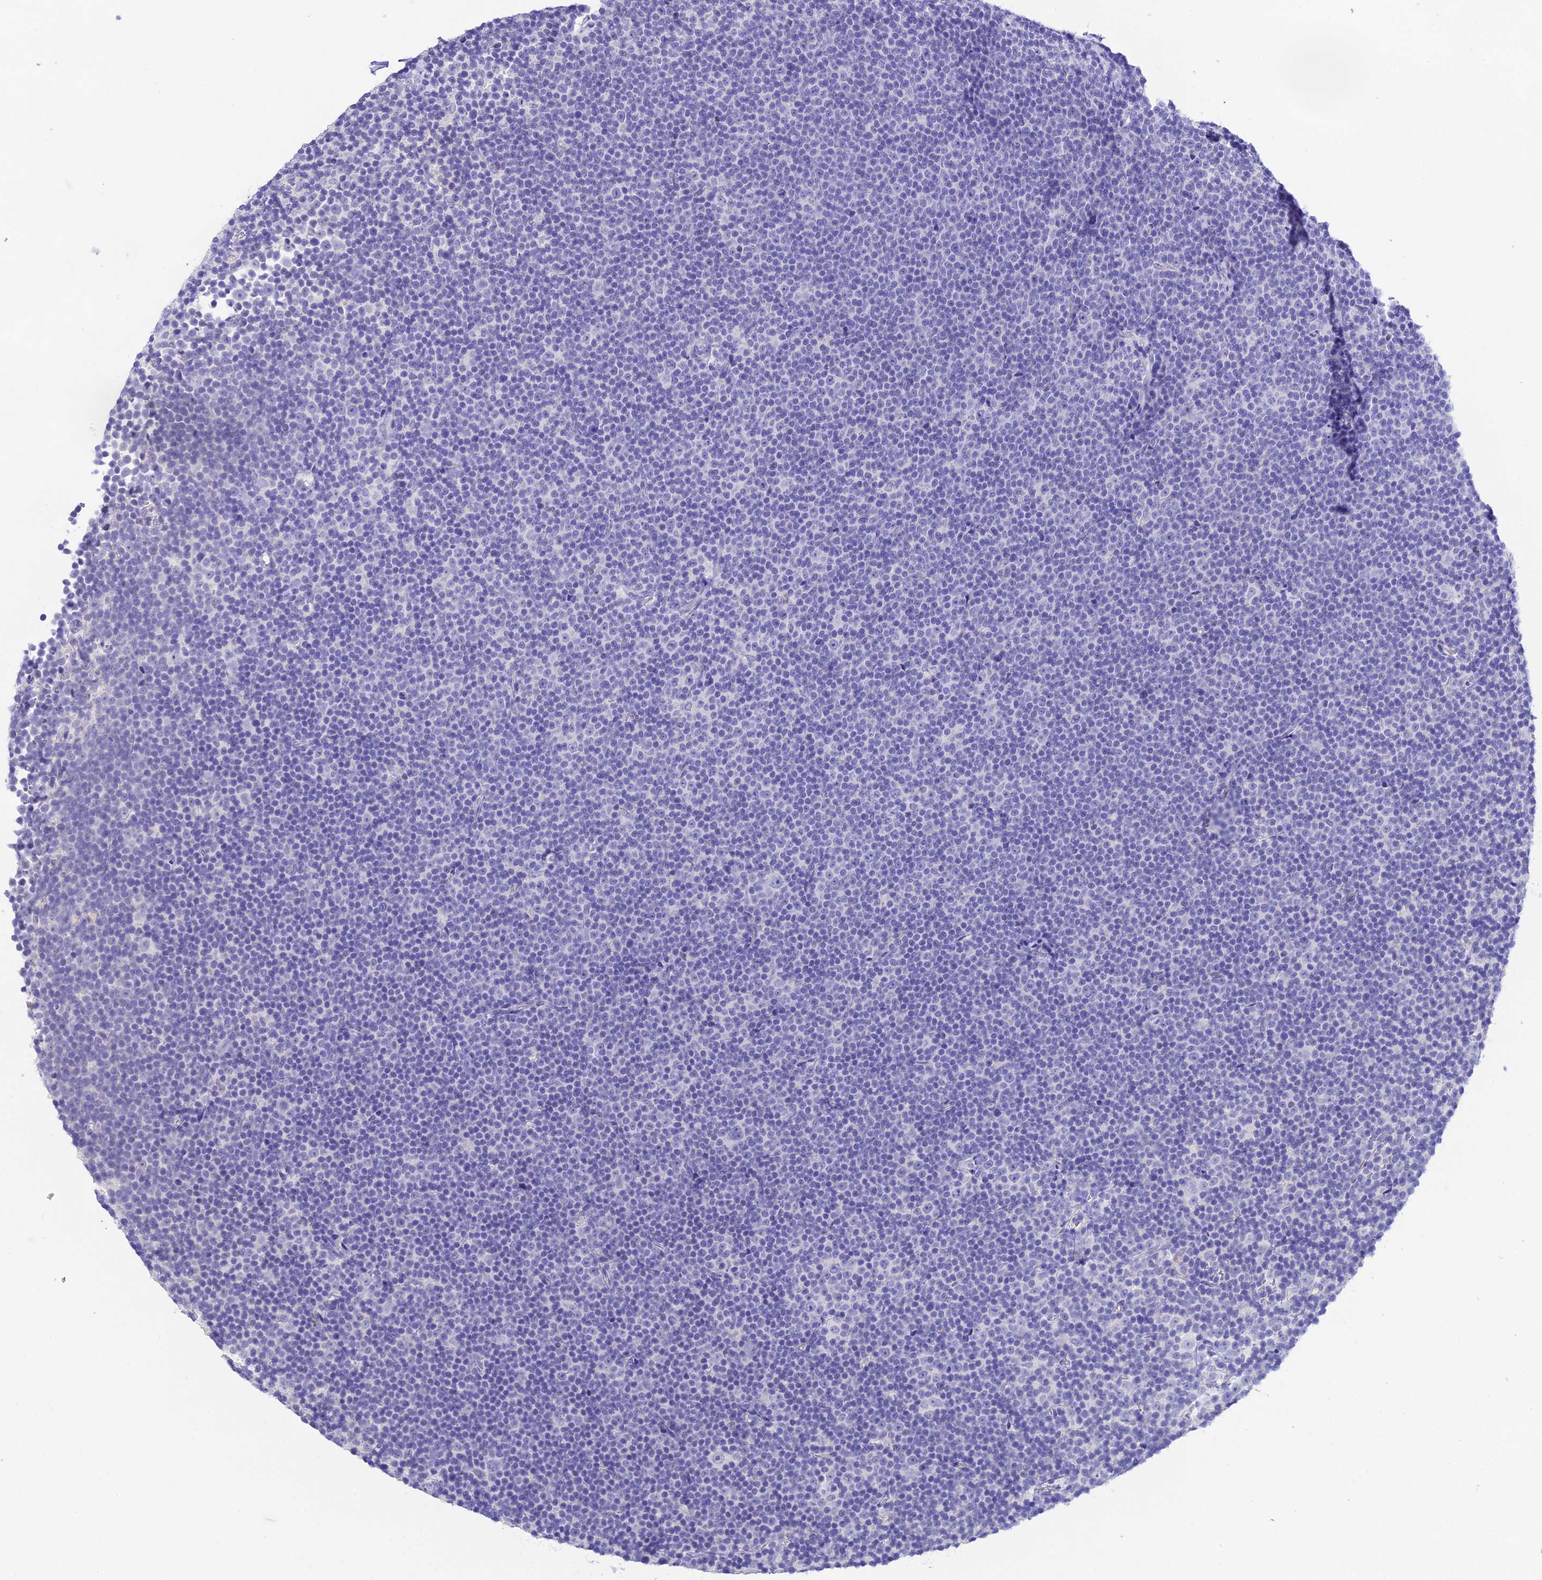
{"staining": {"intensity": "negative", "quantity": "none", "location": "none"}, "tissue": "lymphoma", "cell_type": "Tumor cells", "image_type": "cancer", "snomed": [{"axis": "morphology", "description": "Malignant lymphoma, non-Hodgkin's type, Low grade"}, {"axis": "topography", "description": "Lymph node"}], "caption": "Immunohistochemical staining of low-grade malignant lymphoma, non-Hodgkin's type demonstrates no significant staining in tumor cells.", "gene": "NLRP6", "patient": {"sex": "female", "age": 67}}